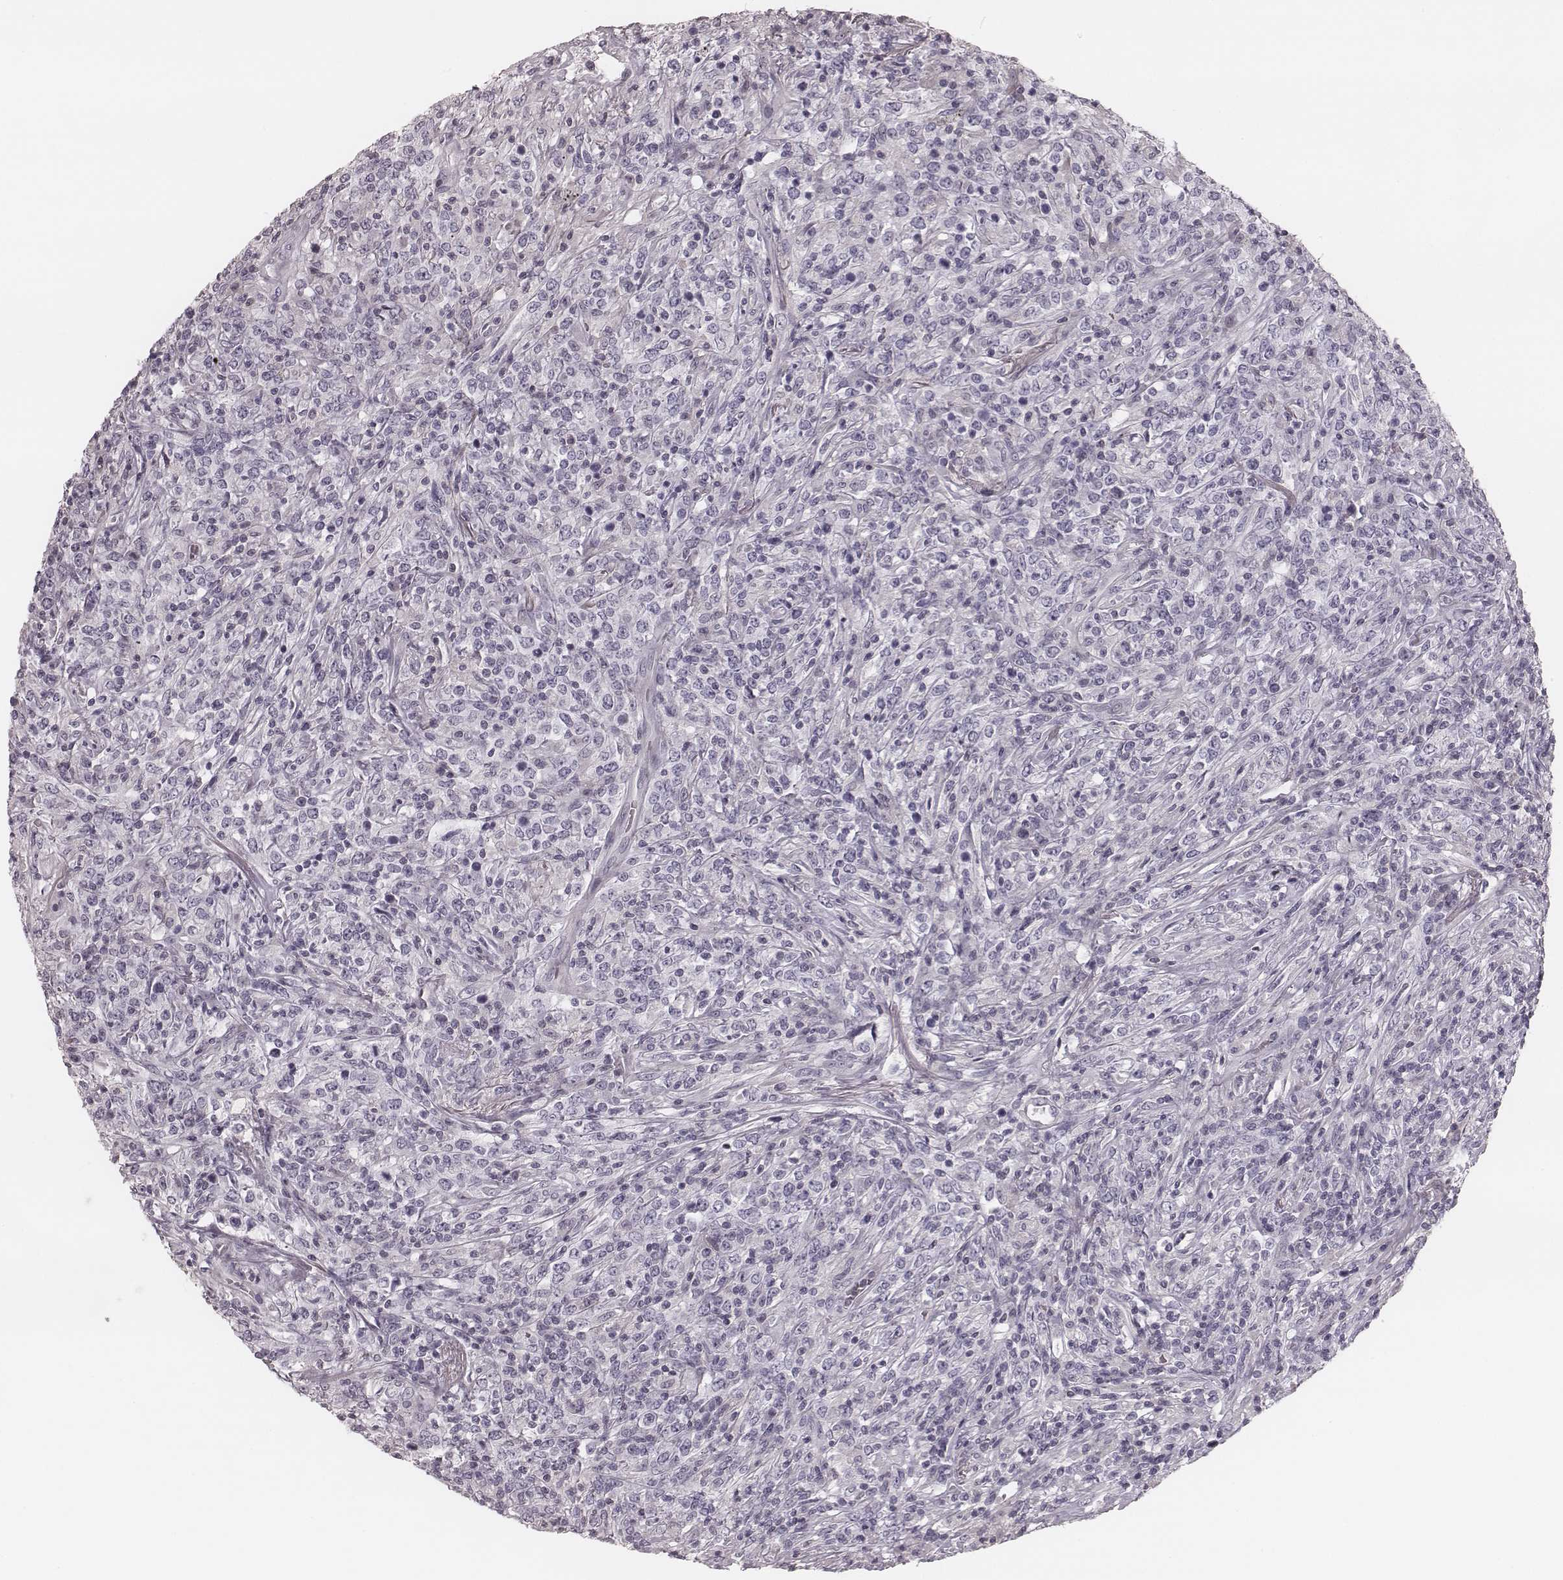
{"staining": {"intensity": "negative", "quantity": "none", "location": "none"}, "tissue": "lymphoma", "cell_type": "Tumor cells", "image_type": "cancer", "snomed": [{"axis": "morphology", "description": "Malignant lymphoma, non-Hodgkin's type, High grade"}, {"axis": "topography", "description": "Lung"}], "caption": "Human high-grade malignant lymphoma, non-Hodgkin's type stained for a protein using immunohistochemistry (IHC) demonstrates no expression in tumor cells.", "gene": "S100Z", "patient": {"sex": "male", "age": 79}}